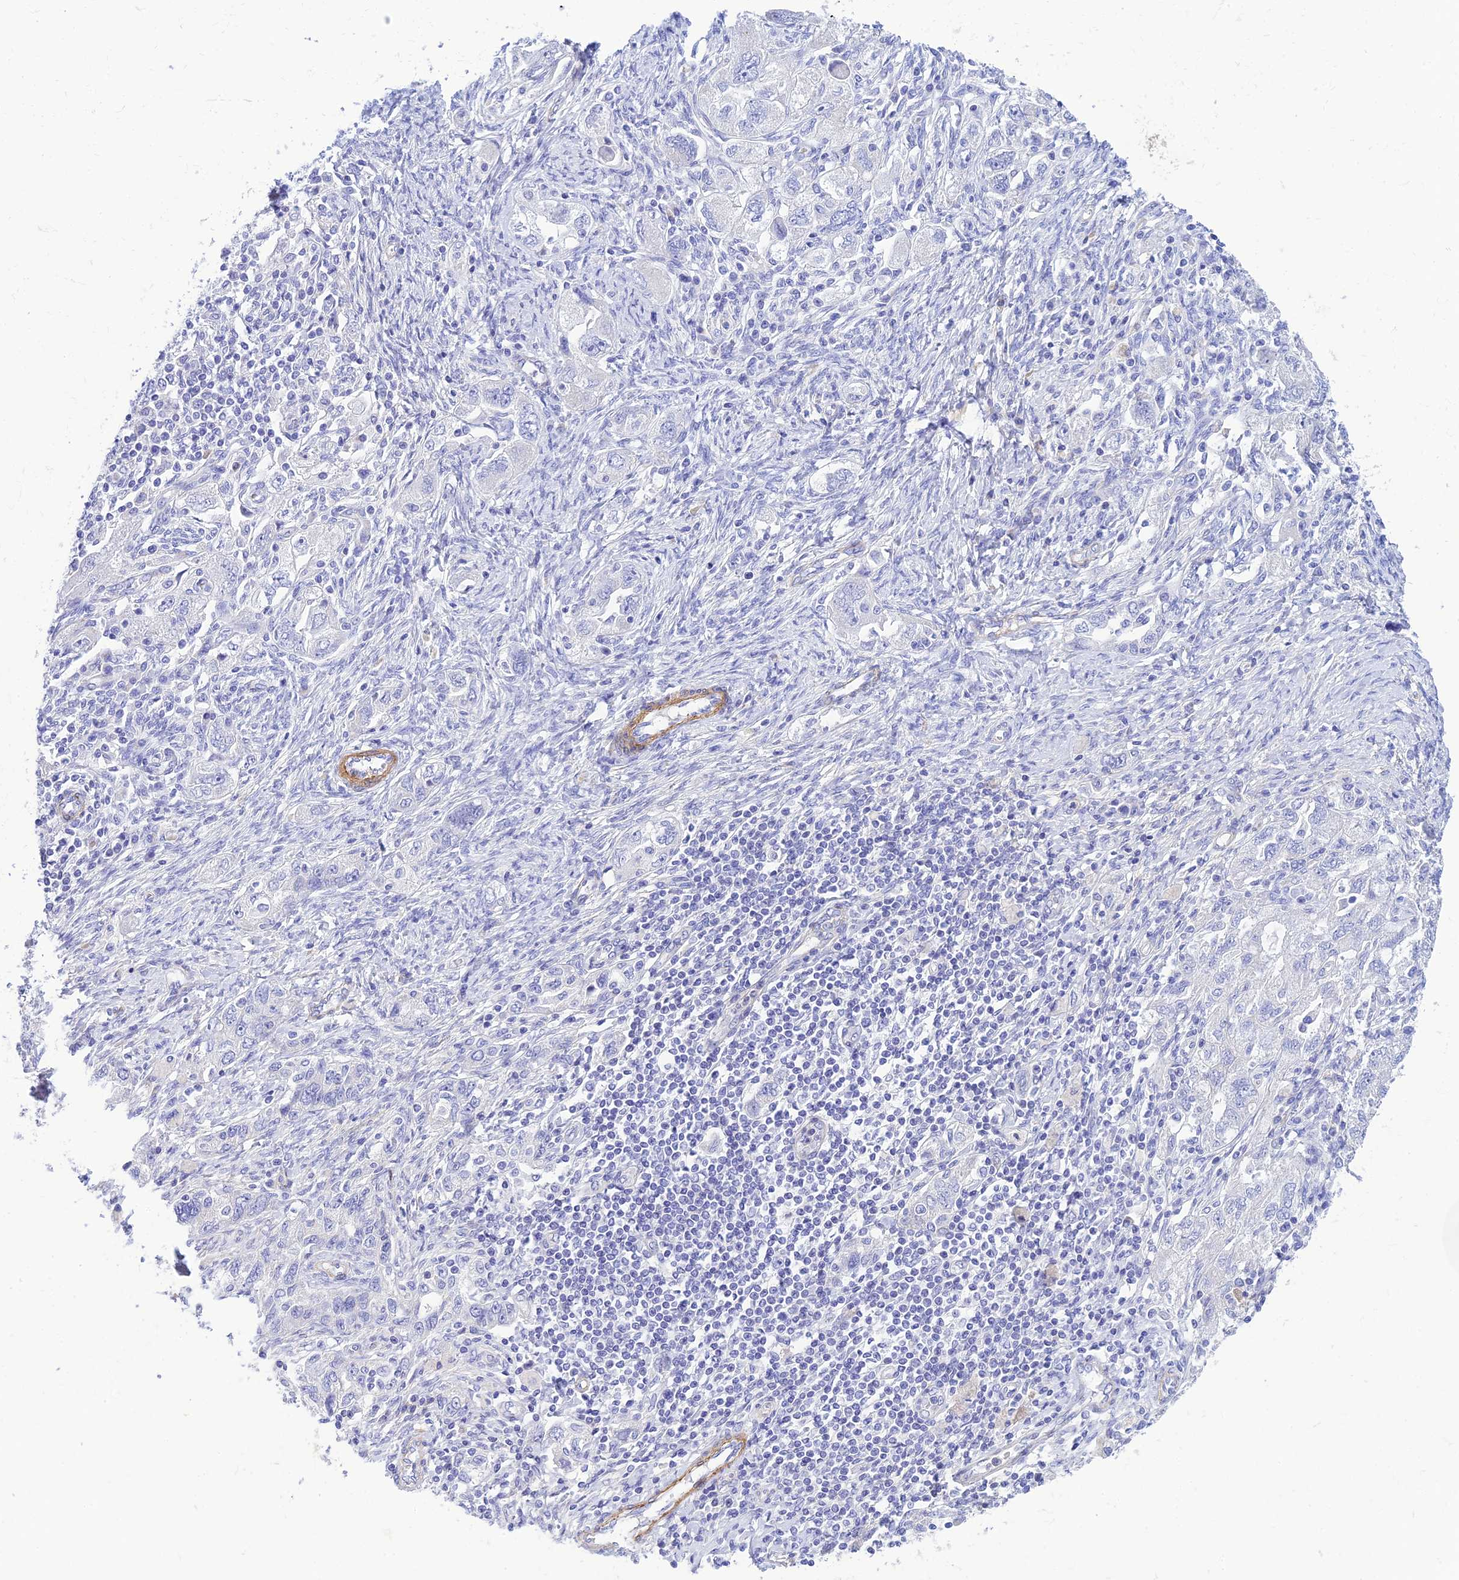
{"staining": {"intensity": "negative", "quantity": "none", "location": "none"}, "tissue": "ovarian cancer", "cell_type": "Tumor cells", "image_type": "cancer", "snomed": [{"axis": "morphology", "description": "Carcinoma, NOS"}, {"axis": "morphology", "description": "Cystadenocarcinoma, serous, NOS"}, {"axis": "topography", "description": "Ovary"}], "caption": "Immunohistochemistry micrograph of human ovarian cancer stained for a protein (brown), which shows no expression in tumor cells. (DAB (3,3'-diaminobenzidine) IHC, high magnification).", "gene": "ZDHHC16", "patient": {"sex": "female", "age": 69}}